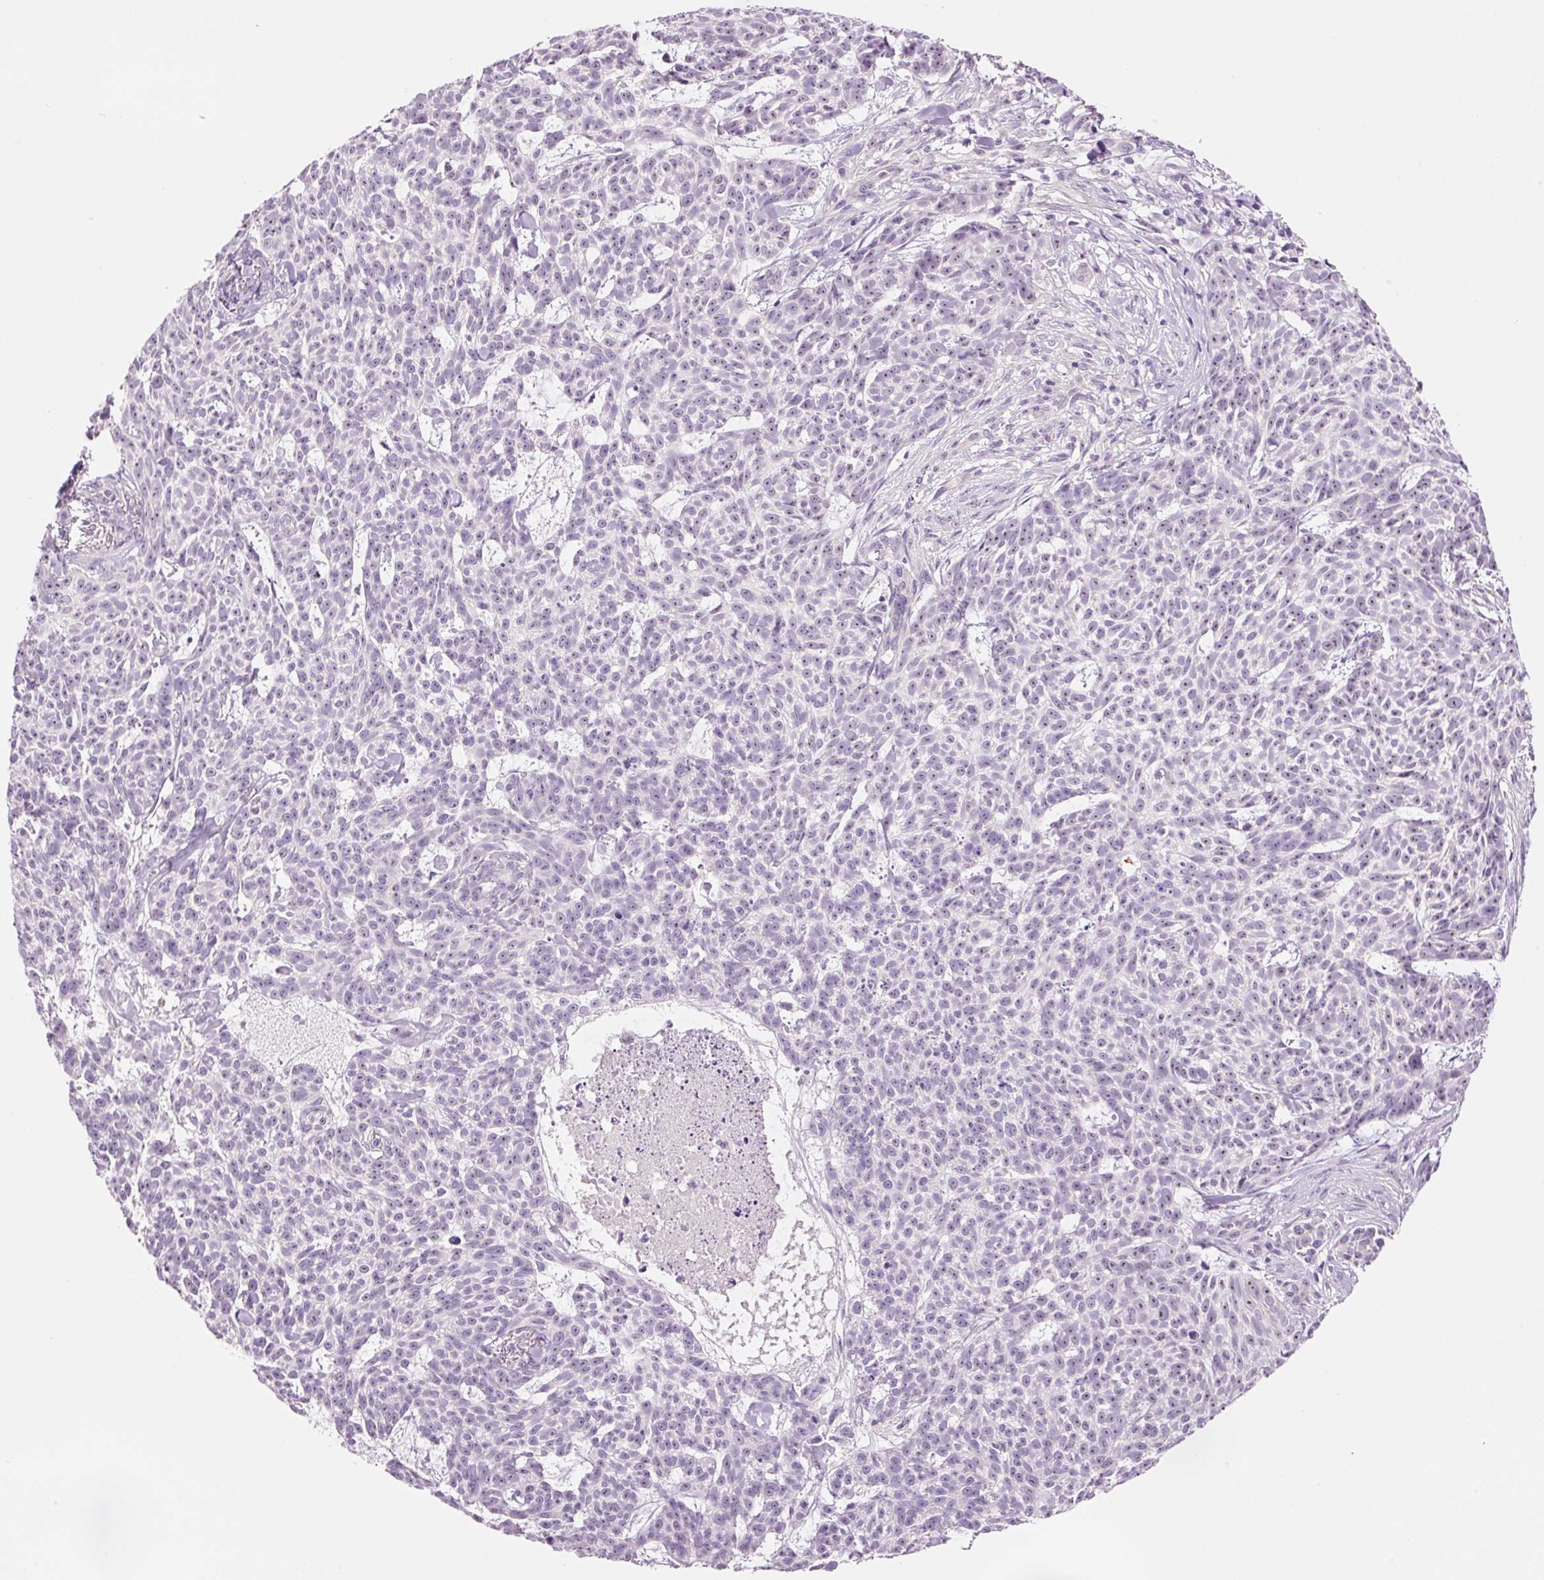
{"staining": {"intensity": "weak", "quantity": "<25%", "location": "nuclear"}, "tissue": "skin cancer", "cell_type": "Tumor cells", "image_type": "cancer", "snomed": [{"axis": "morphology", "description": "Basal cell carcinoma"}, {"axis": "topography", "description": "Skin"}], "caption": "Protein analysis of skin cancer (basal cell carcinoma) demonstrates no significant expression in tumor cells. (DAB (3,3'-diaminobenzidine) immunohistochemistry, high magnification).", "gene": "GCG", "patient": {"sex": "female", "age": 93}}